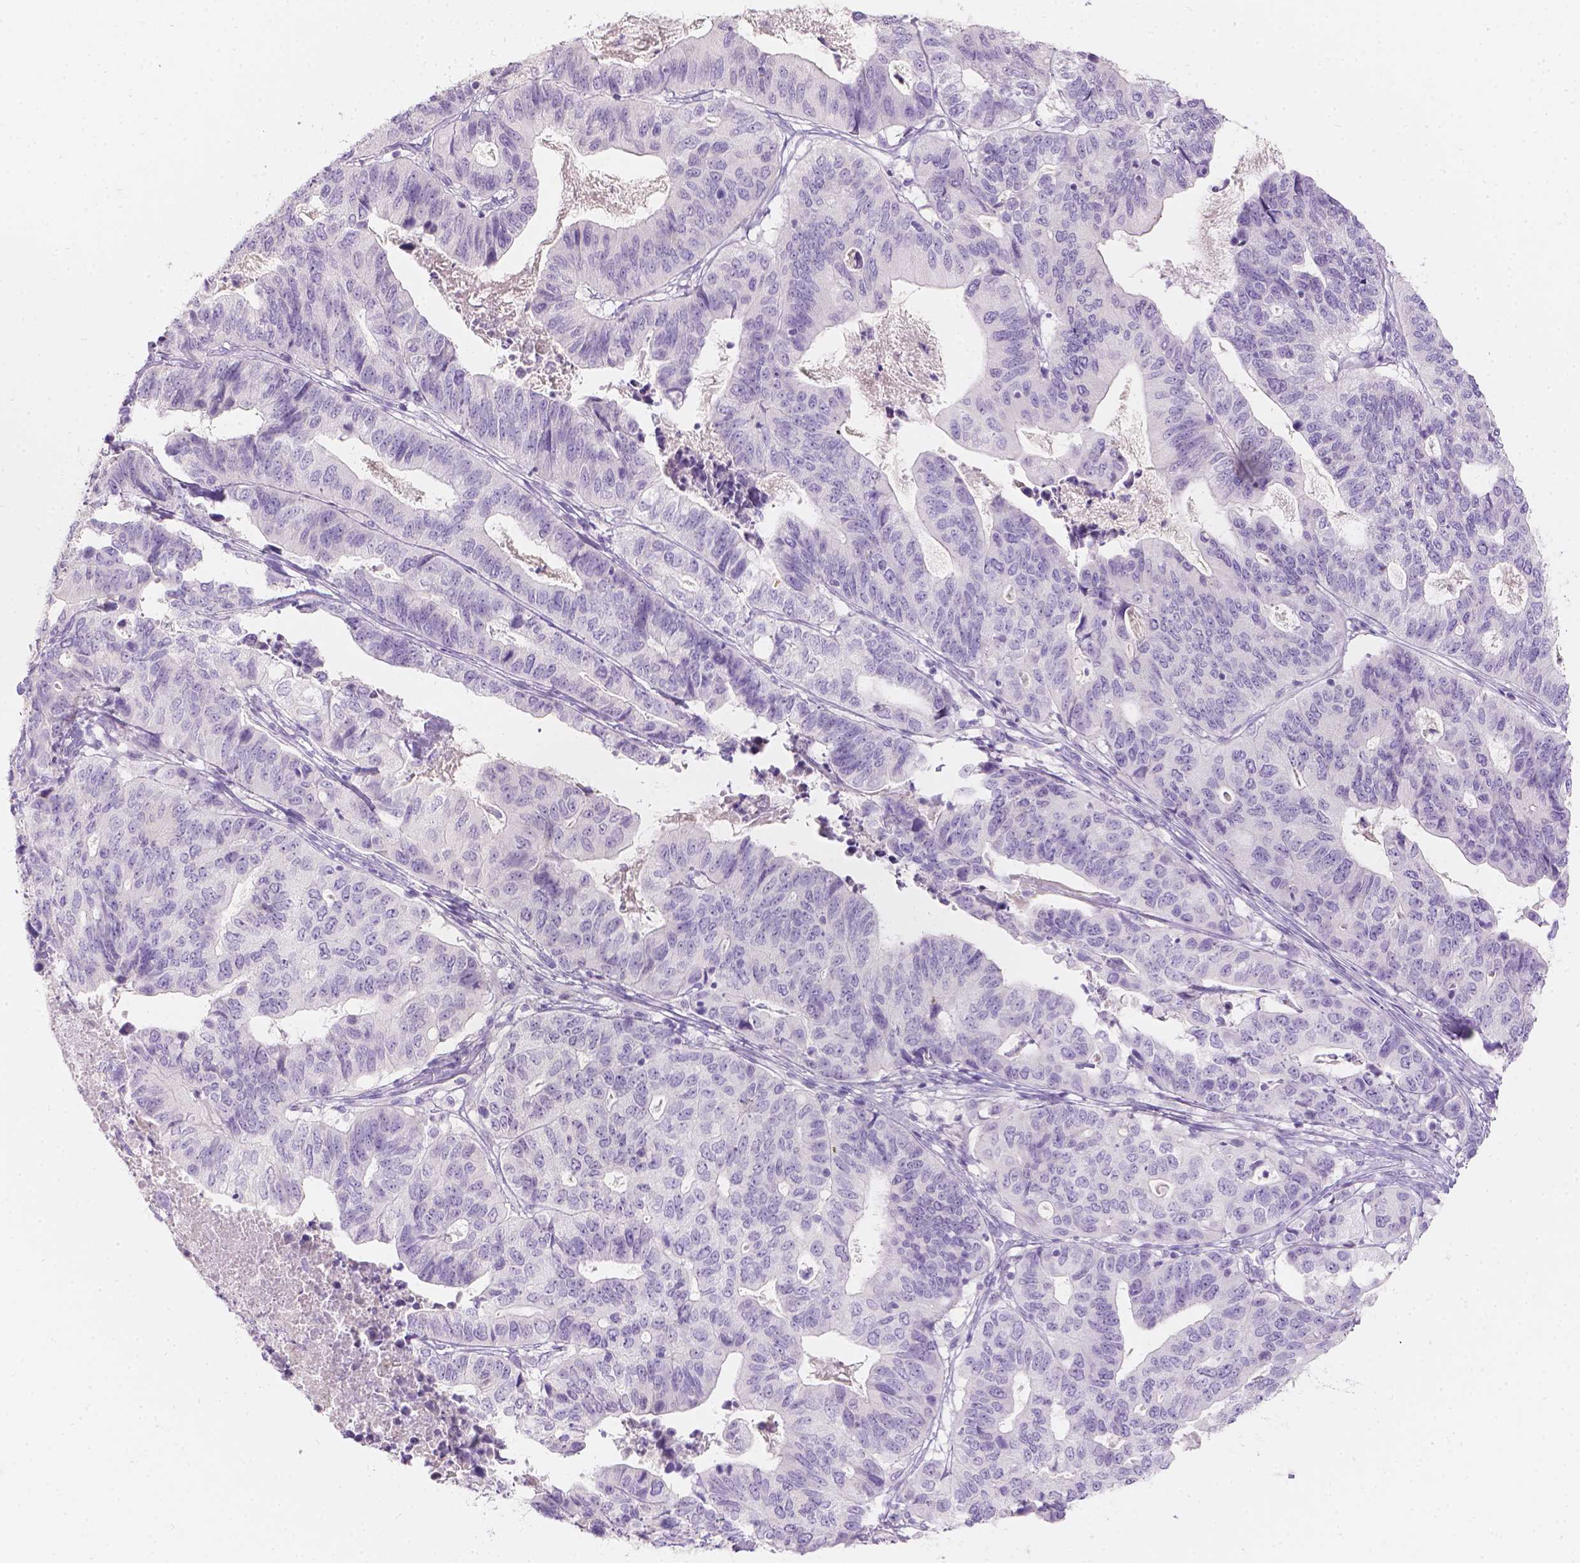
{"staining": {"intensity": "negative", "quantity": "none", "location": "none"}, "tissue": "stomach cancer", "cell_type": "Tumor cells", "image_type": "cancer", "snomed": [{"axis": "morphology", "description": "Adenocarcinoma, NOS"}, {"axis": "topography", "description": "Stomach, upper"}], "caption": "Tumor cells show no significant protein expression in adenocarcinoma (stomach). Nuclei are stained in blue.", "gene": "HTN3", "patient": {"sex": "female", "age": 67}}